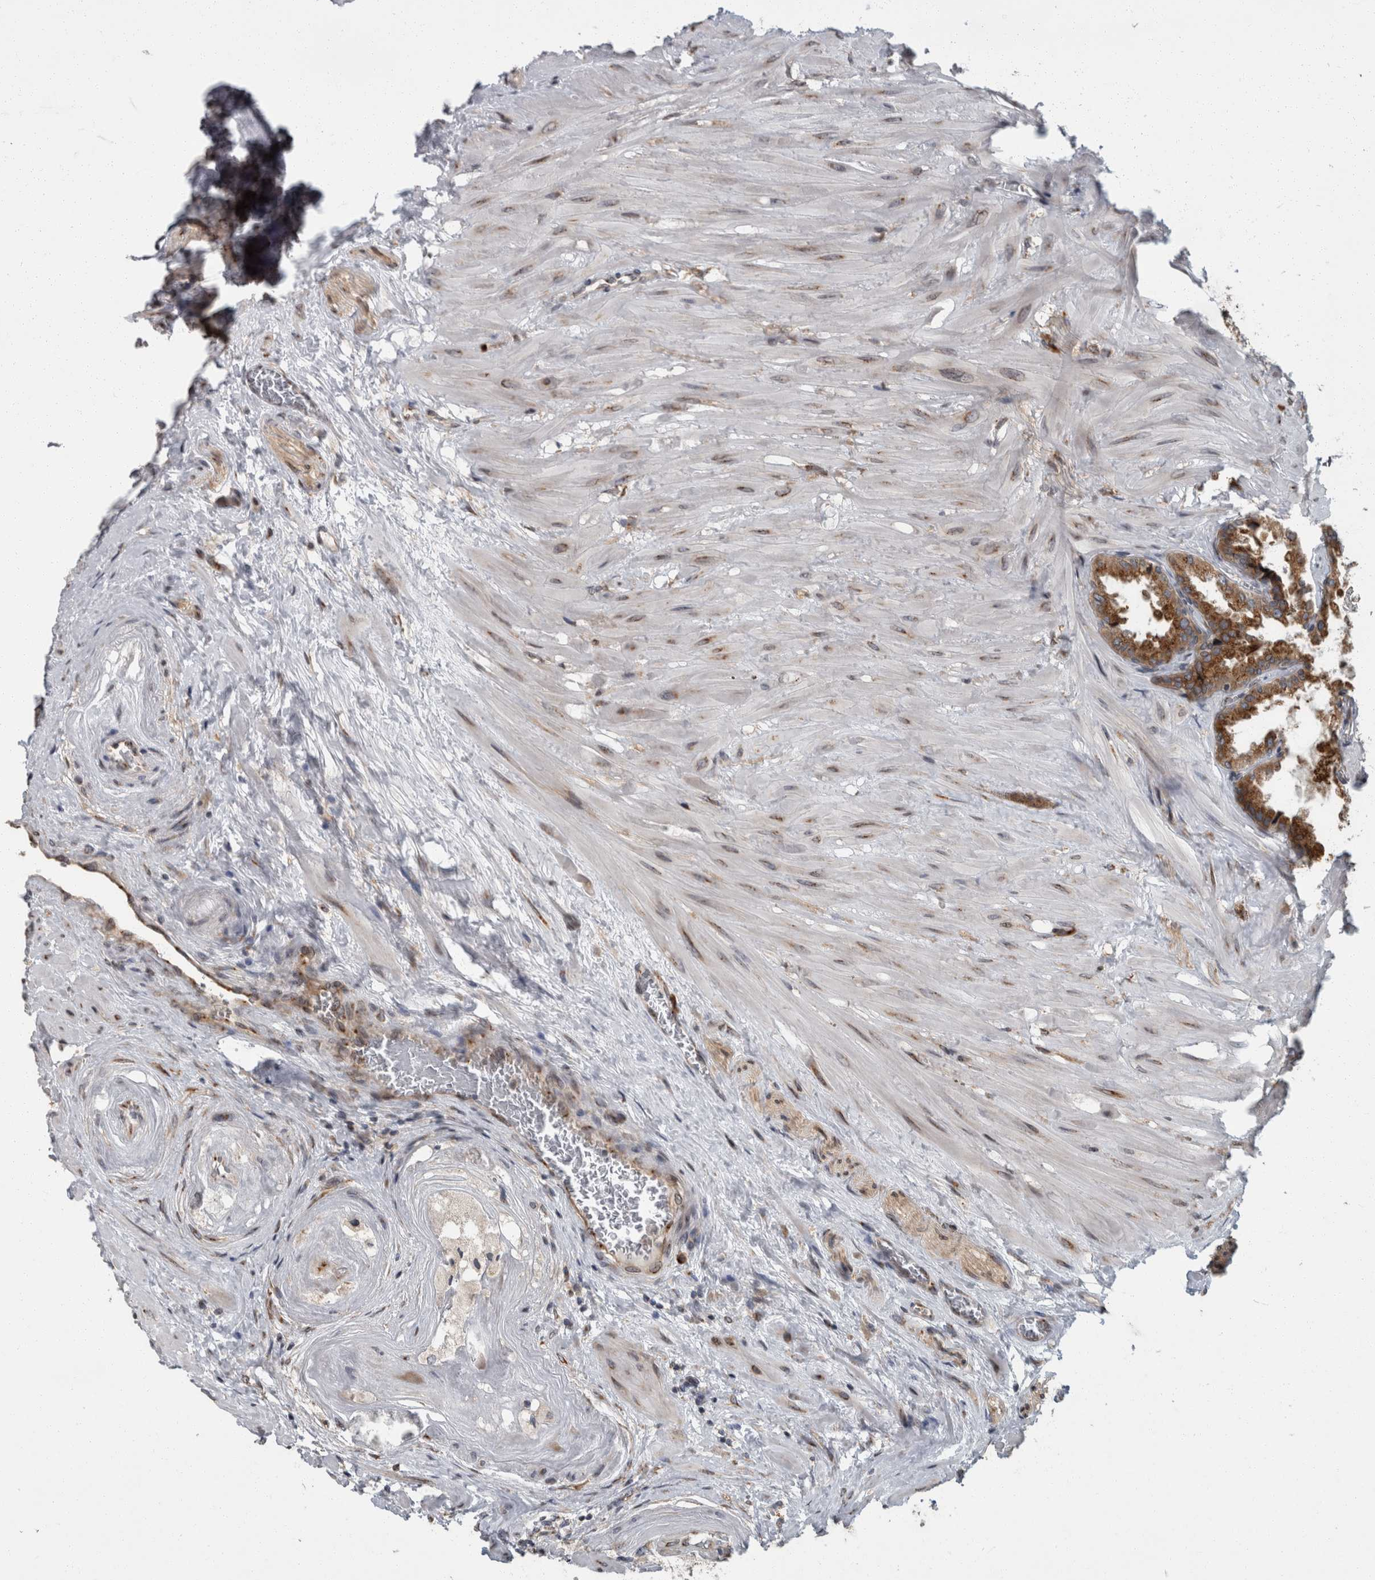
{"staining": {"intensity": "moderate", "quantity": ">75%", "location": "cytoplasmic/membranous"}, "tissue": "seminal vesicle", "cell_type": "Glandular cells", "image_type": "normal", "snomed": [{"axis": "morphology", "description": "Normal tissue, NOS"}, {"axis": "topography", "description": "Seminal veicle"}], "caption": "About >75% of glandular cells in normal human seminal vesicle reveal moderate cytoplasmic/membranous protein staining as visualized by brown immunohistochemical staining.", "gene": "LMAN2L", "patient": {"sex": "male", "age": 46}}